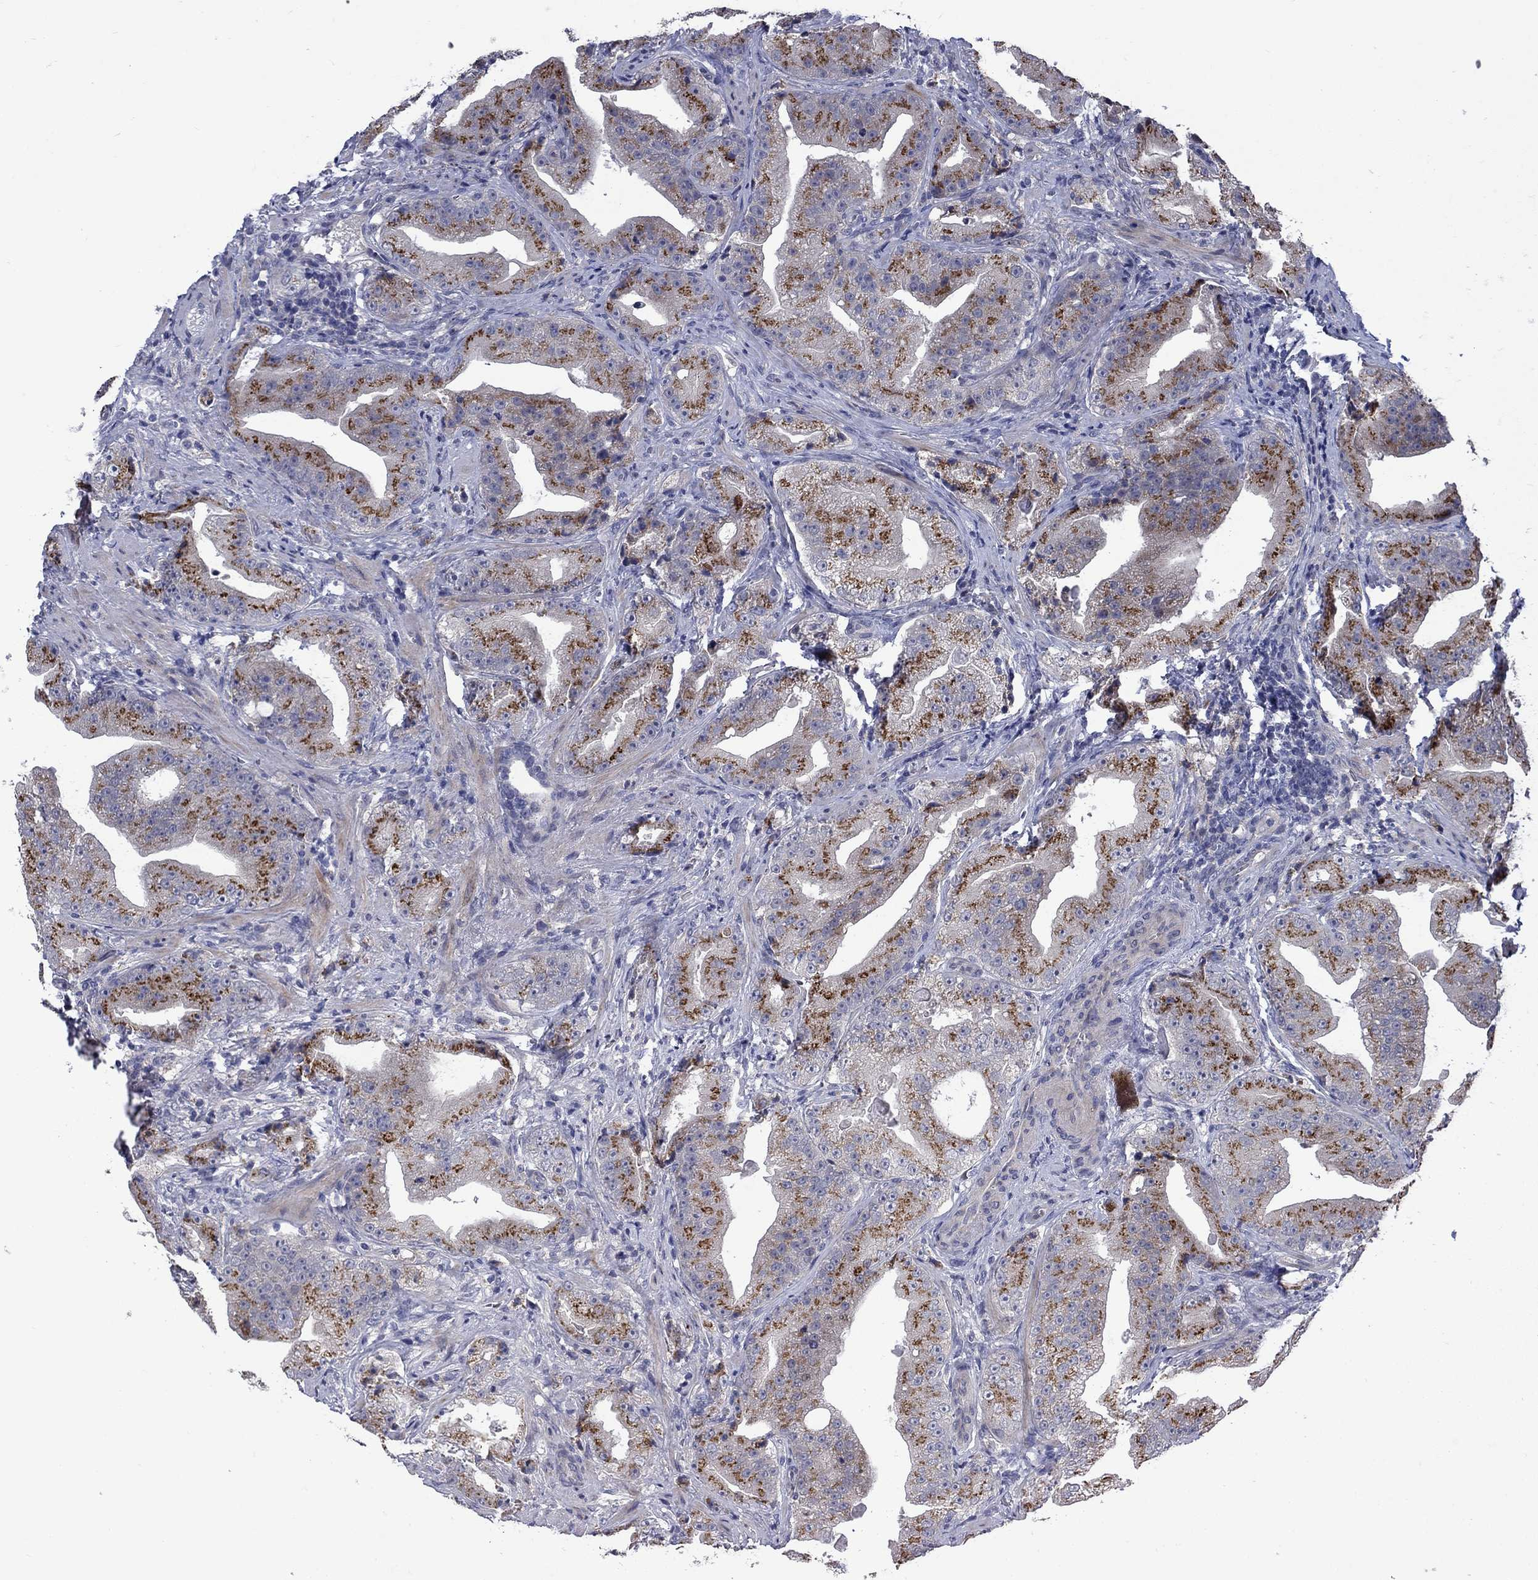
{"staining": {"intensity": "strong", "quantity": "25%-75%", "location": "cytoplasmic/membranous"}, "tissue": "prostate cancer", "cell_type": "Tumor cells", "image_type": "cancer", "snomed": [{"axis": "morphology", "description": "Adenocarcinoma, Low grade"}, {"axis": "topography", "description": "Prostate"}], "caption": "The histopathology image exhibits immunohistochemical staining of prostate cancer (adenocarcinoma (low-grade)). There is strong cytoplasmic/membranous staining is present in about 25%-75% of tumor cells.", "gene": "FAM3B", "patient": {"sex": "male", "age": 62}}